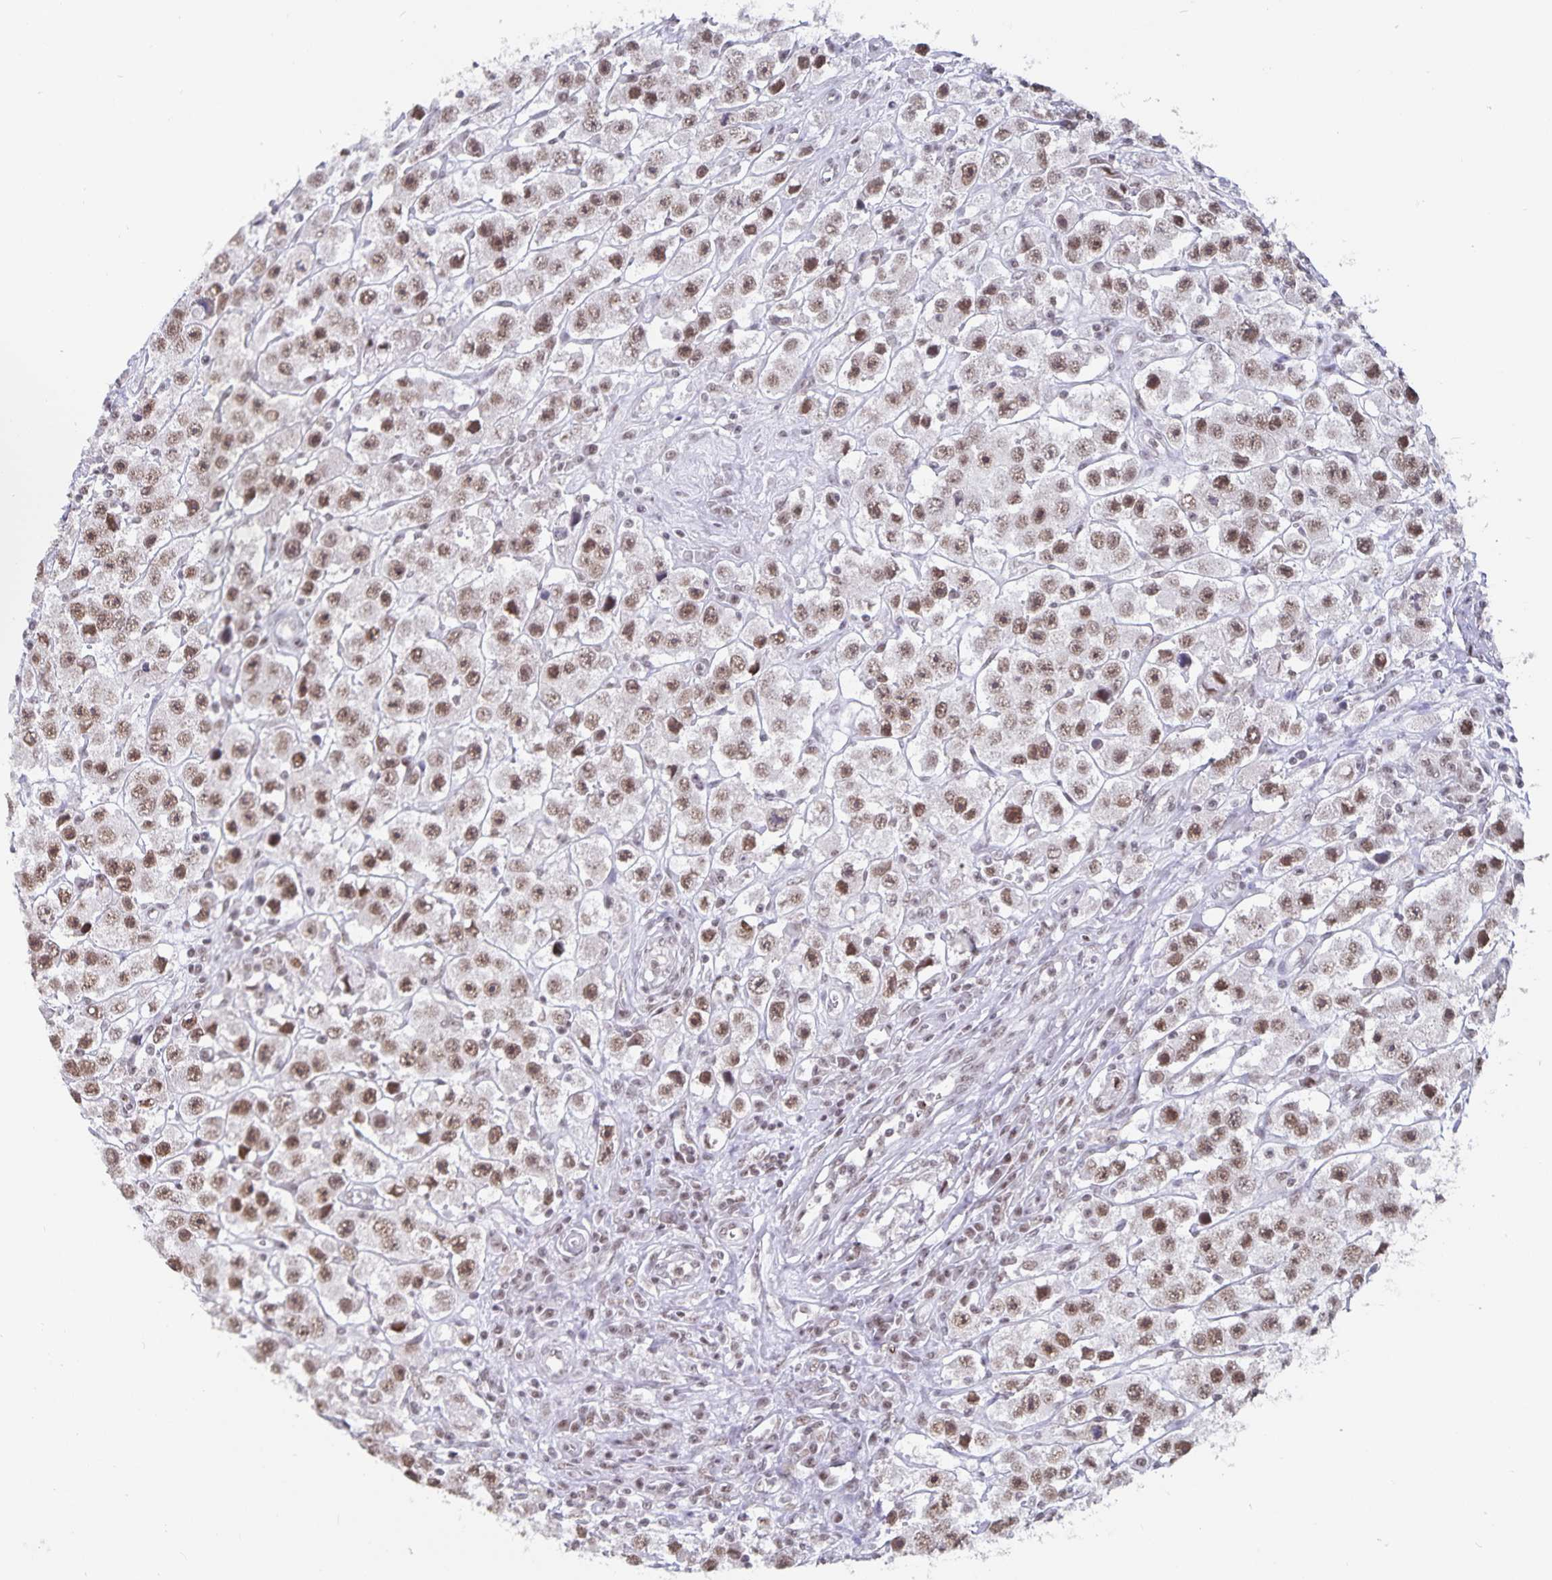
{"staining": {"intensity": "moderate", "quantity": ">75%", "location": "nuclear"}, "tissue": "testis cancer", "cell_type": "Tumor cells", "image_type": "cancer", "snomed": [{"axis": "morphology", "description": "Seminoma, NOS"}, {"axis": "topography", "description": "Testis"}], "caption": "Testis seminoma was stained to show a protein in brown. There is medium levels of moderate nuclear expression in approximately >75% of tumor cells.", "gene": "PBX2", "patient": {"sex": "male", "age": 45}}